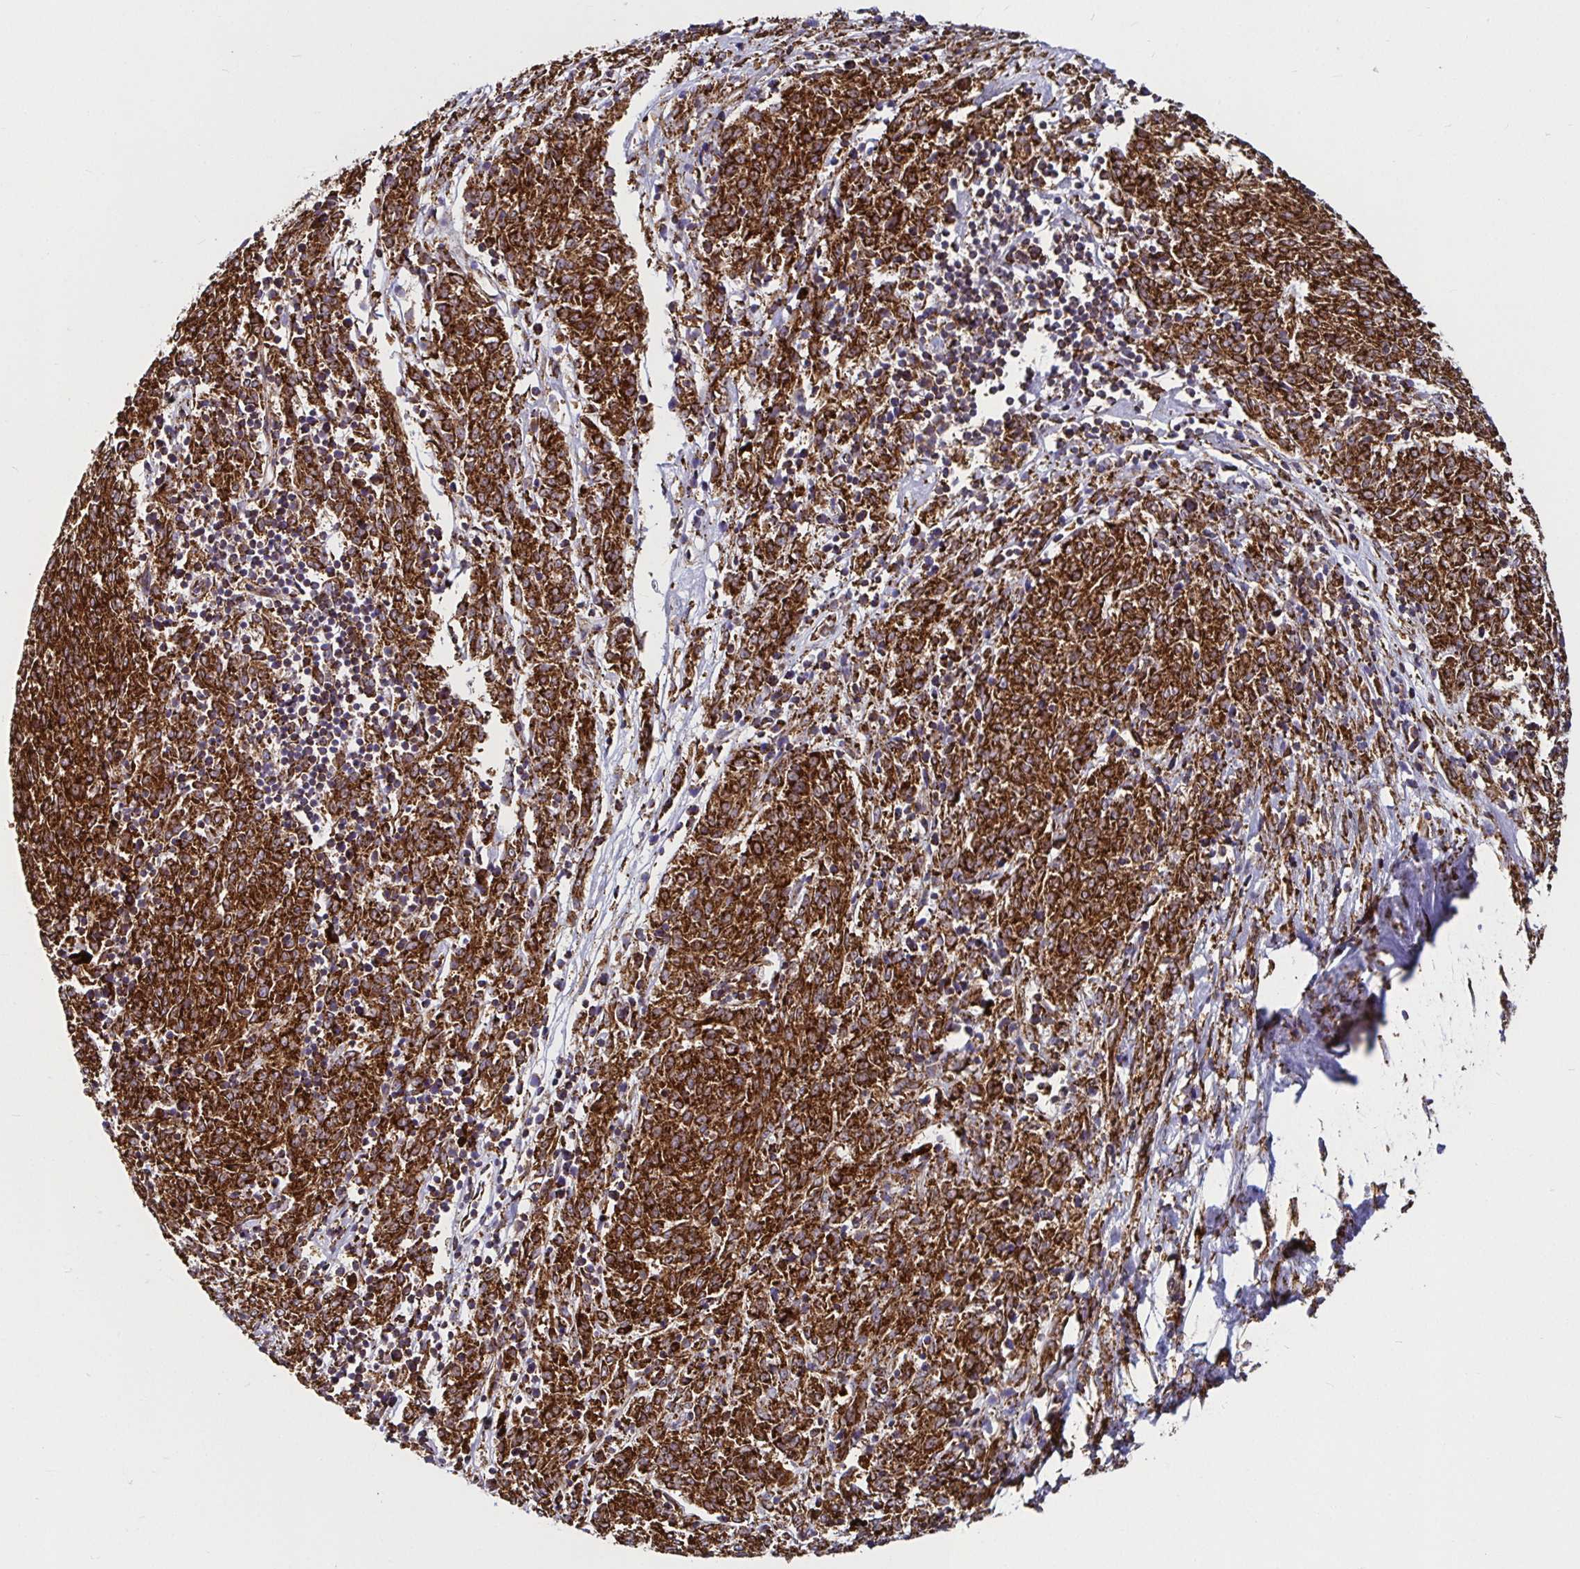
{"staining": {"intensity": "strong", "quantity": ">75%", "location": "cytoplasmic/membranous"}, "tissue": "melanoma", "cell_type": "Tumor cells", "image_type": "cancer", "snomed": [{"axis": "morphology", "description": "Malignant melanoma, NOS"}, {"axis": "topography", "description": "Skin"}], "caption": "A brown stain labels strong cytoplasmic/membranous expression of a protein in melanoma tumor cells. The staining was performed using DAB (3,3'-diaminobenzidine), with brown indicating positive protein expression. Nuclei are stained blue with hematoxylin.", "gene": "SMYD3", "patient": {"sex": "female", "age": 72}}